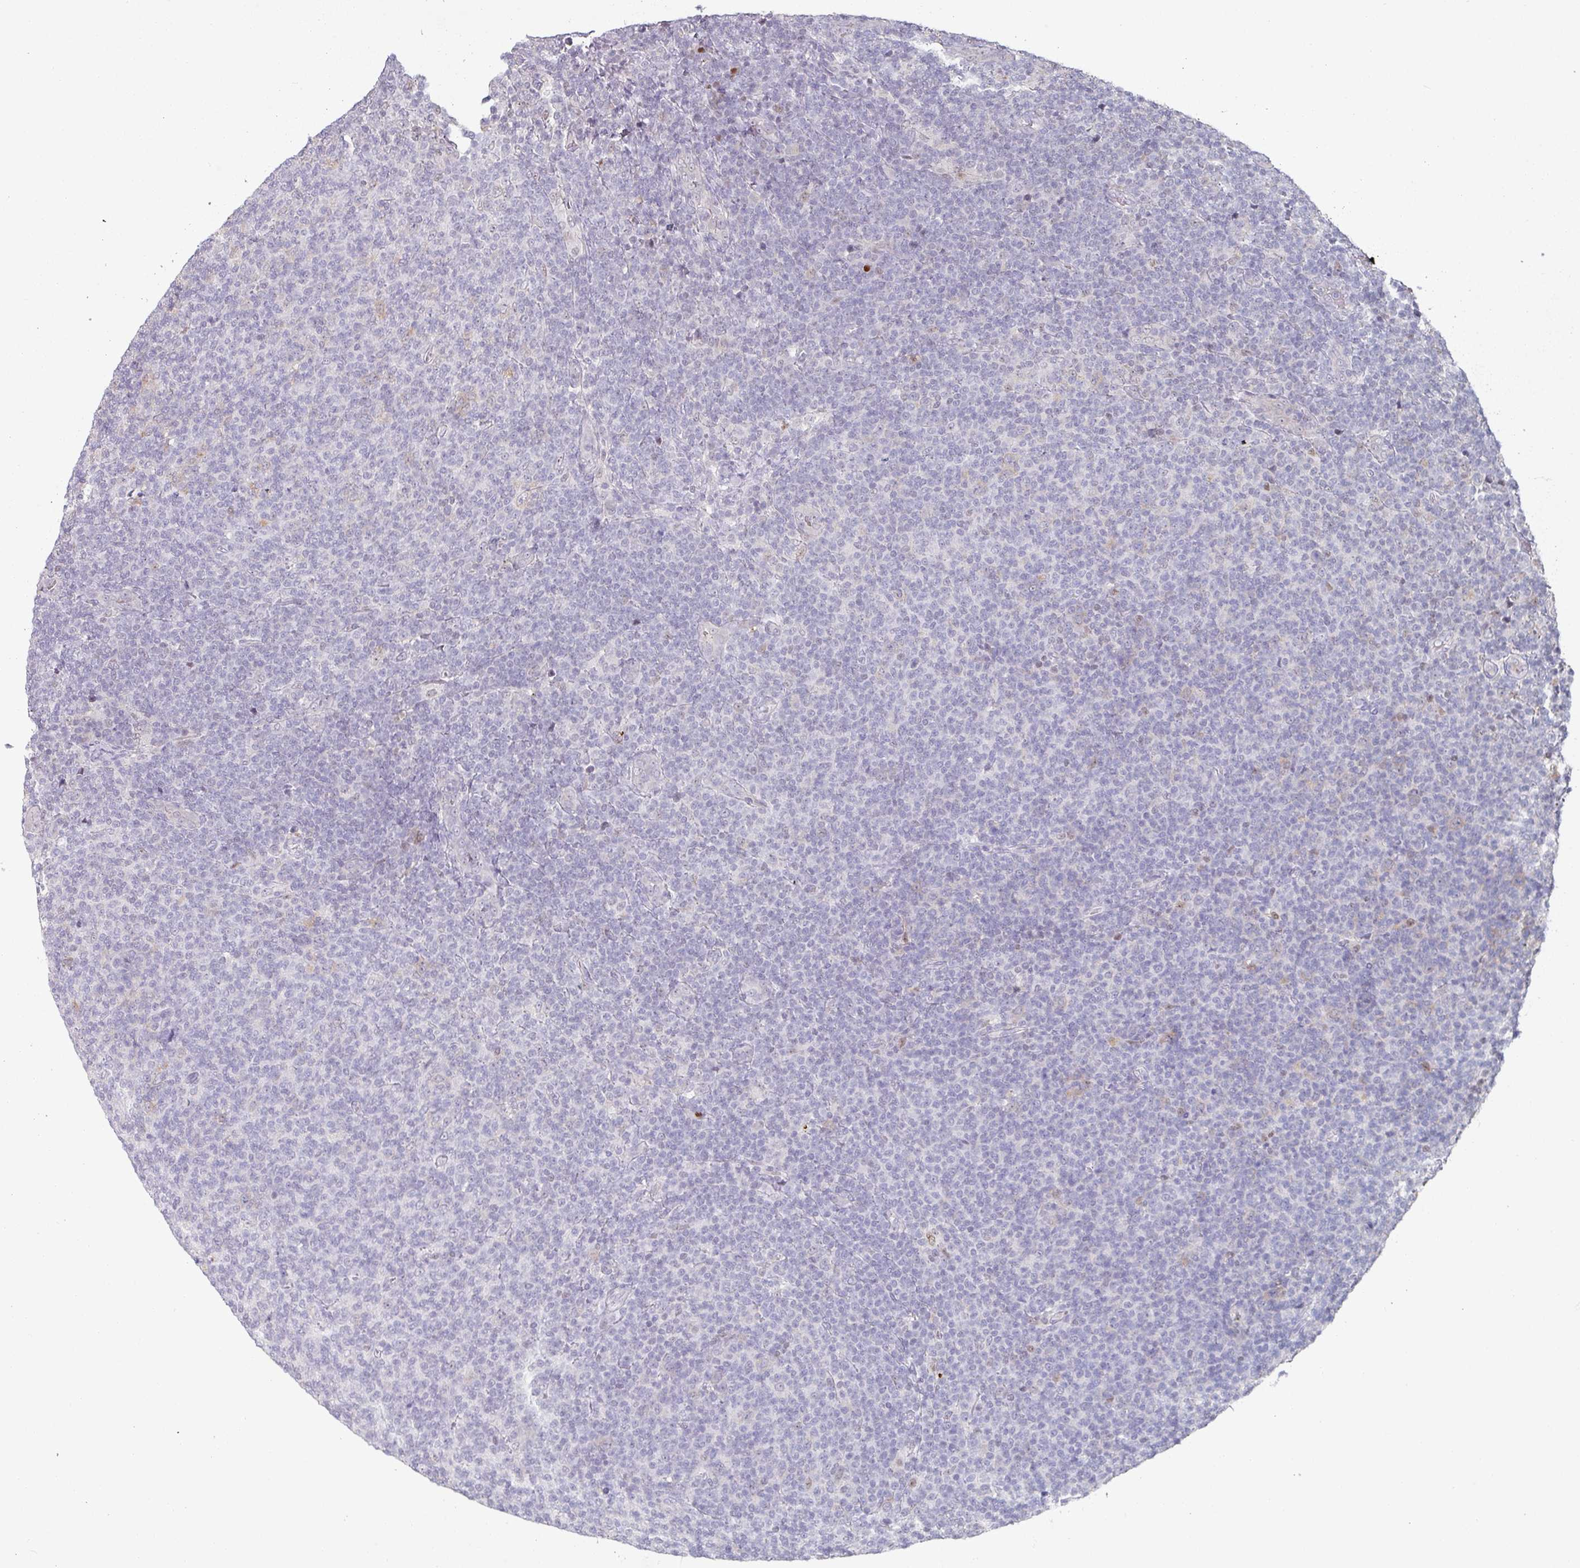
{"staining": {"intensity": "negative", "quantity": "none", "location": "none"}, "tissue": "lymphoma", "cell_type": "Tumor cells", "image_type": "cancer", "snomed": [{"axis": "morphology", "description": "Malignant lymphoma, non-Hodgkin's type, Low grade"}, {"axis": "topography", "description": "Lymph node"}], "caption": "The immunohistochemistry micrograph has no significant expression in tumor cells of lymphoma tissue.", "gene": "ZBTB6", "patient": {"sex": "male", "age": 66}}